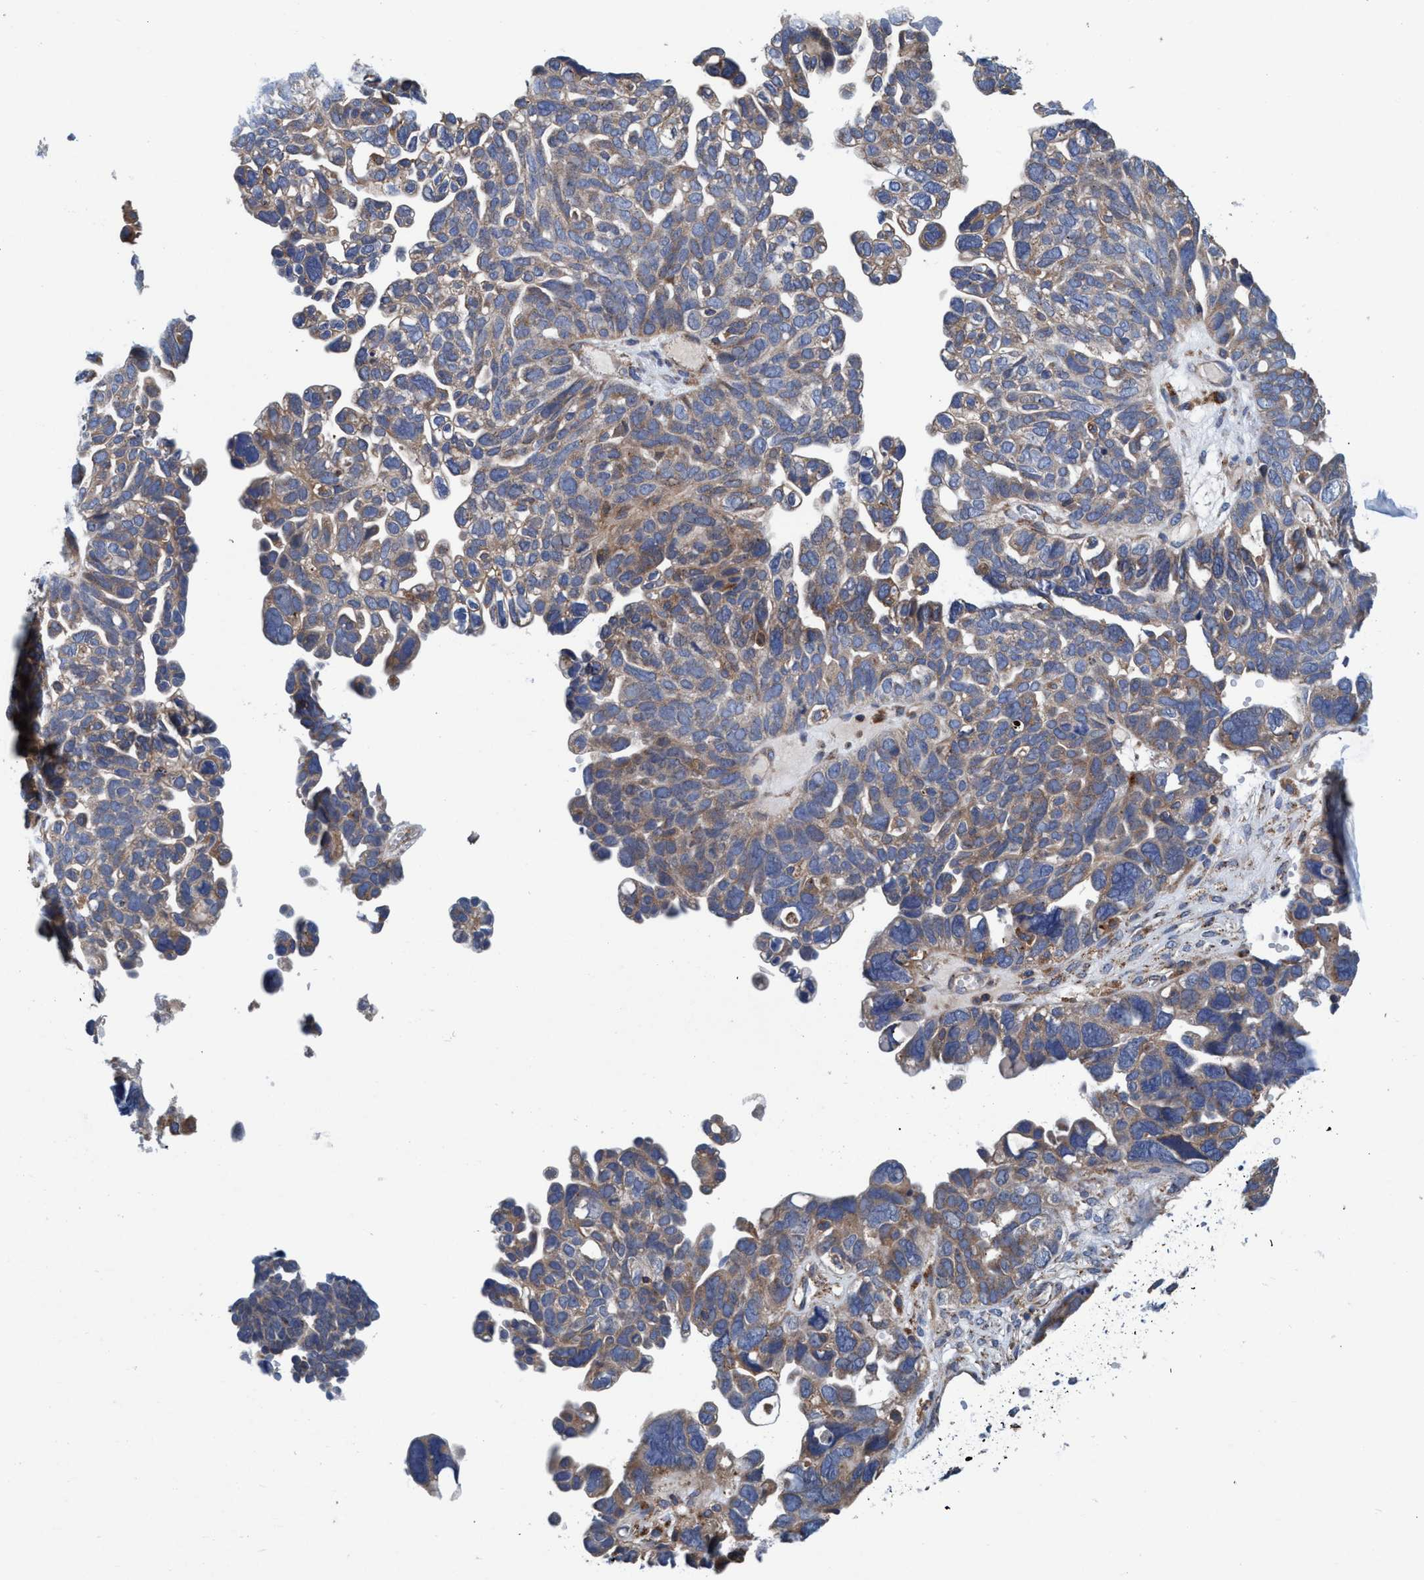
{"staining": {"intensity": "moderate", "quantity": ">75%", "location": "cytoplasmic/membranous"}, "tissue": "ovarian cancer", "cell_type": "Tumor cells", "image_type": "cancer", "snomed": [{"axis": "morphology", "description": "Cystadenocarcinoma, mucinous, NOS"}, {"axis": "topography", "description": "Ovary"}], "caption": "A brown stain highlights moderate cytoplasmic/membranous positivity of a protein in mucinous cystadenocarcinoma (ovarian) tumor cells.", "gene": "ENDOG", "patient": {"sex": "female", "age": 61}}